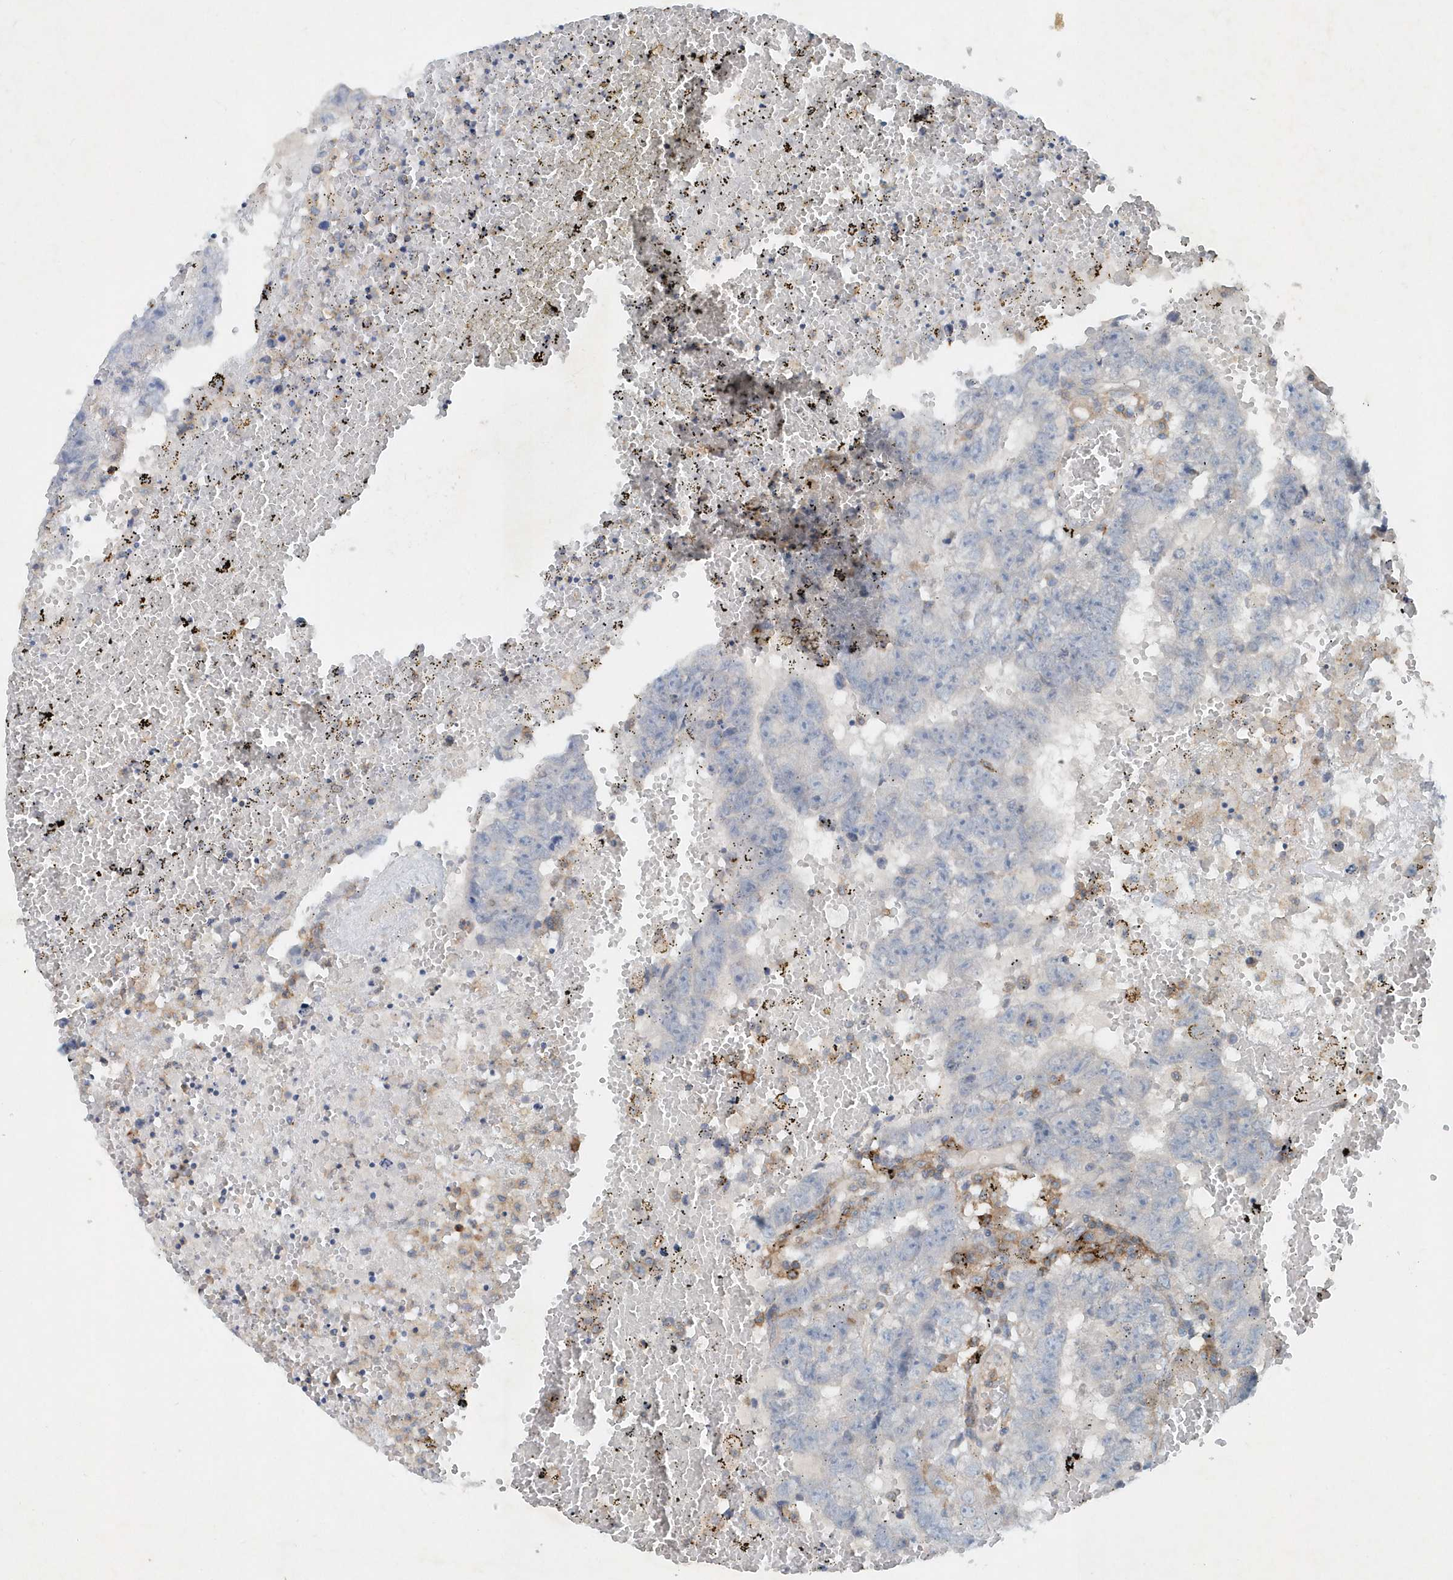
{"staining": {"intensity": "negative", "quantity": "none", "location": "none"}, "tissue": "testis cancer", "cell_type": "Tumor cells", "image_type": "cancer", "snomed": [{"axis": "morphology", "description": "Carcinoma, Embryonal, NOS"}, {"axis": "topography", "description": "Testis"}], "caption": "Tumor cells are negative for brown protein staining in testis cancer. (DAB (3,3'-diaminobenzidine) immunohistochemistry (IHC) visualized using brightfield microscopy, high magnification).", "gene": "P2RY10", "patient": {"sex": "male", "age": 25}}